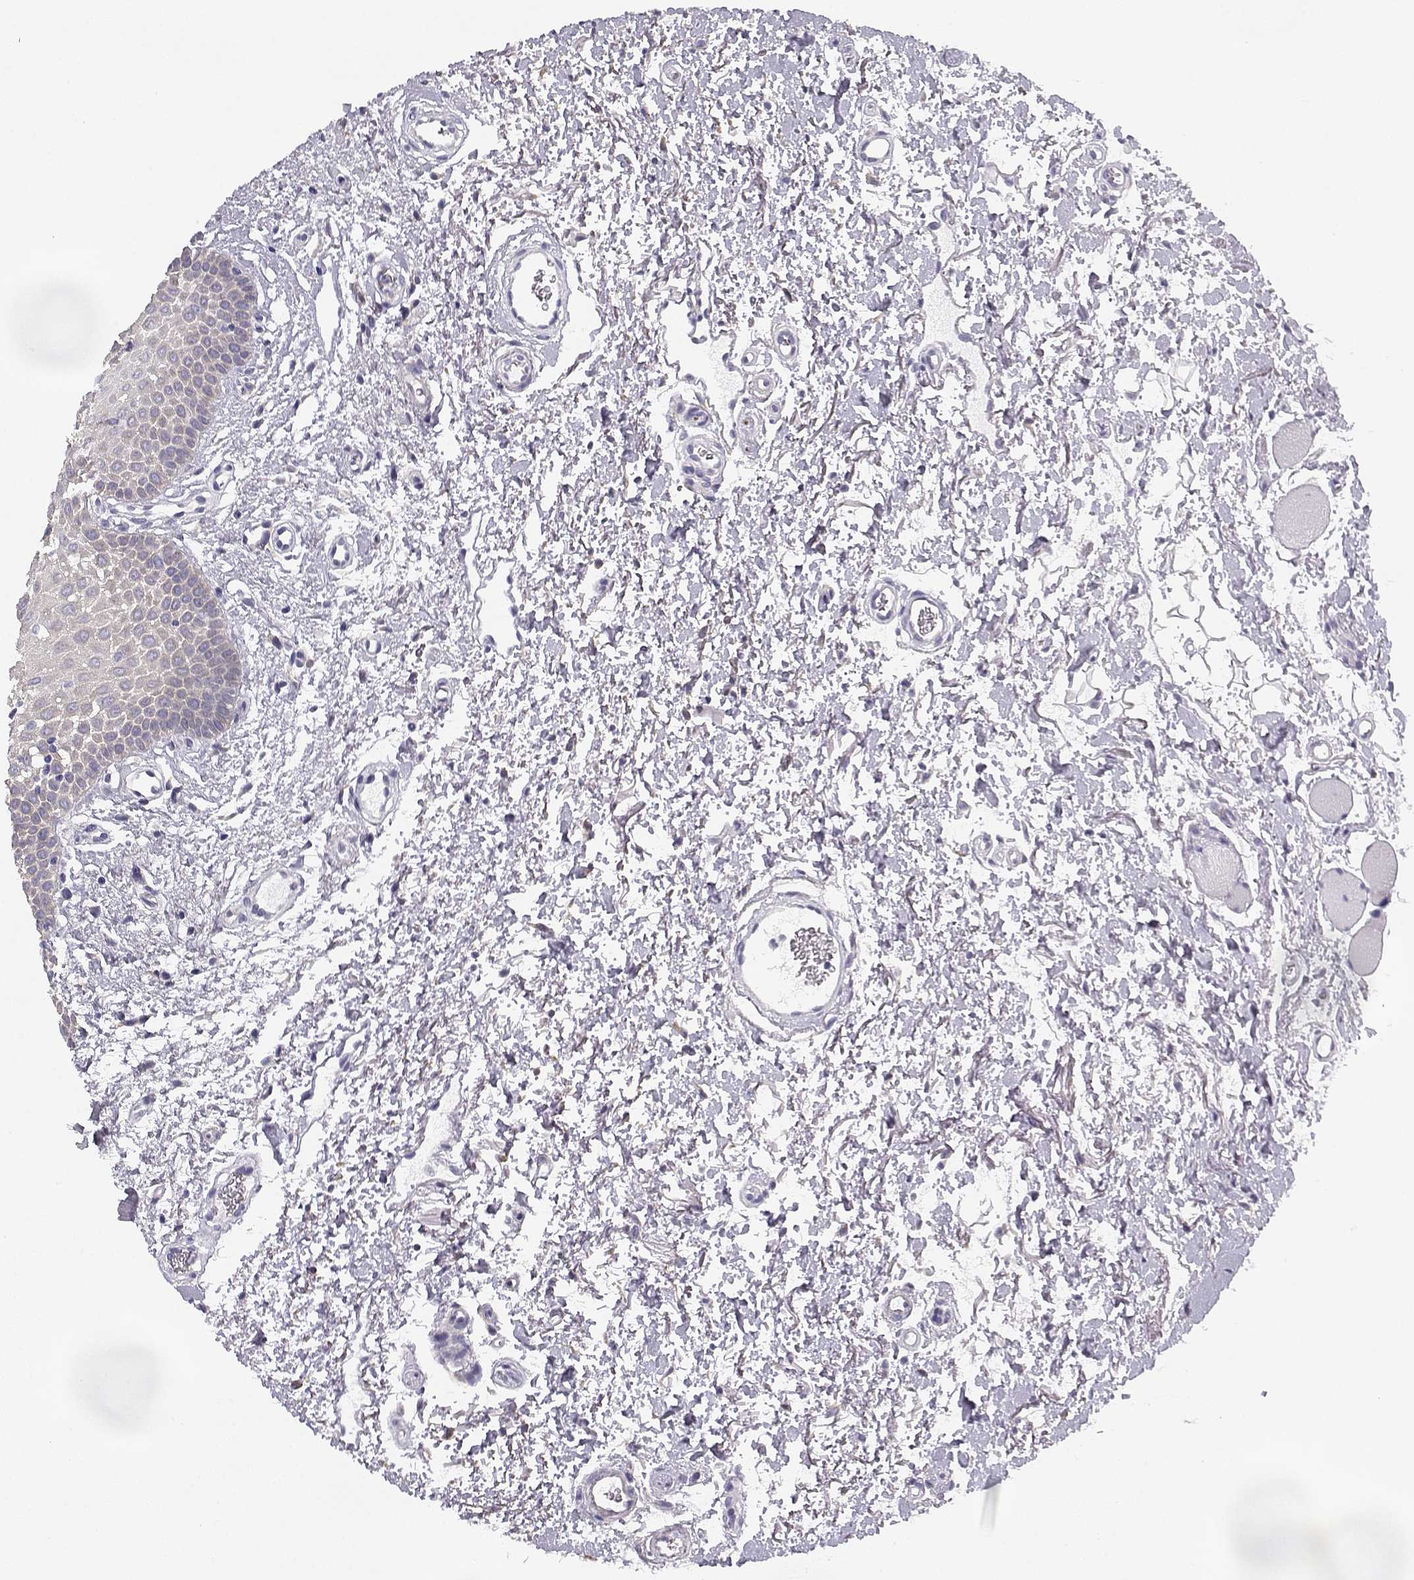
{"staining": {"intensity": "negative", "quantity": "none", "location": "none"}, "tissue": "oral mucosa", "cell_type": "Squamous epithelial cells", "image_type": "normal", "snomed": [{"axis": "morphology", "description": "Normal tissue, NOS"}, {"axis": "morphology", "description": "Squamous cell carcinoma, NOS"}, {"axis": "topography", "description": "Oral tissue"}, {"axis": "topography", "description": "Head-Neck"}], "caption": "This is a image of immunohistochemistry staining of unremarkable oral mucosa, which shows no staining in squamous epithelial cells. Nuclei are stained in blue.", "gene": "CREB3L3", "patient": {"sex": "female", "age": 75}}